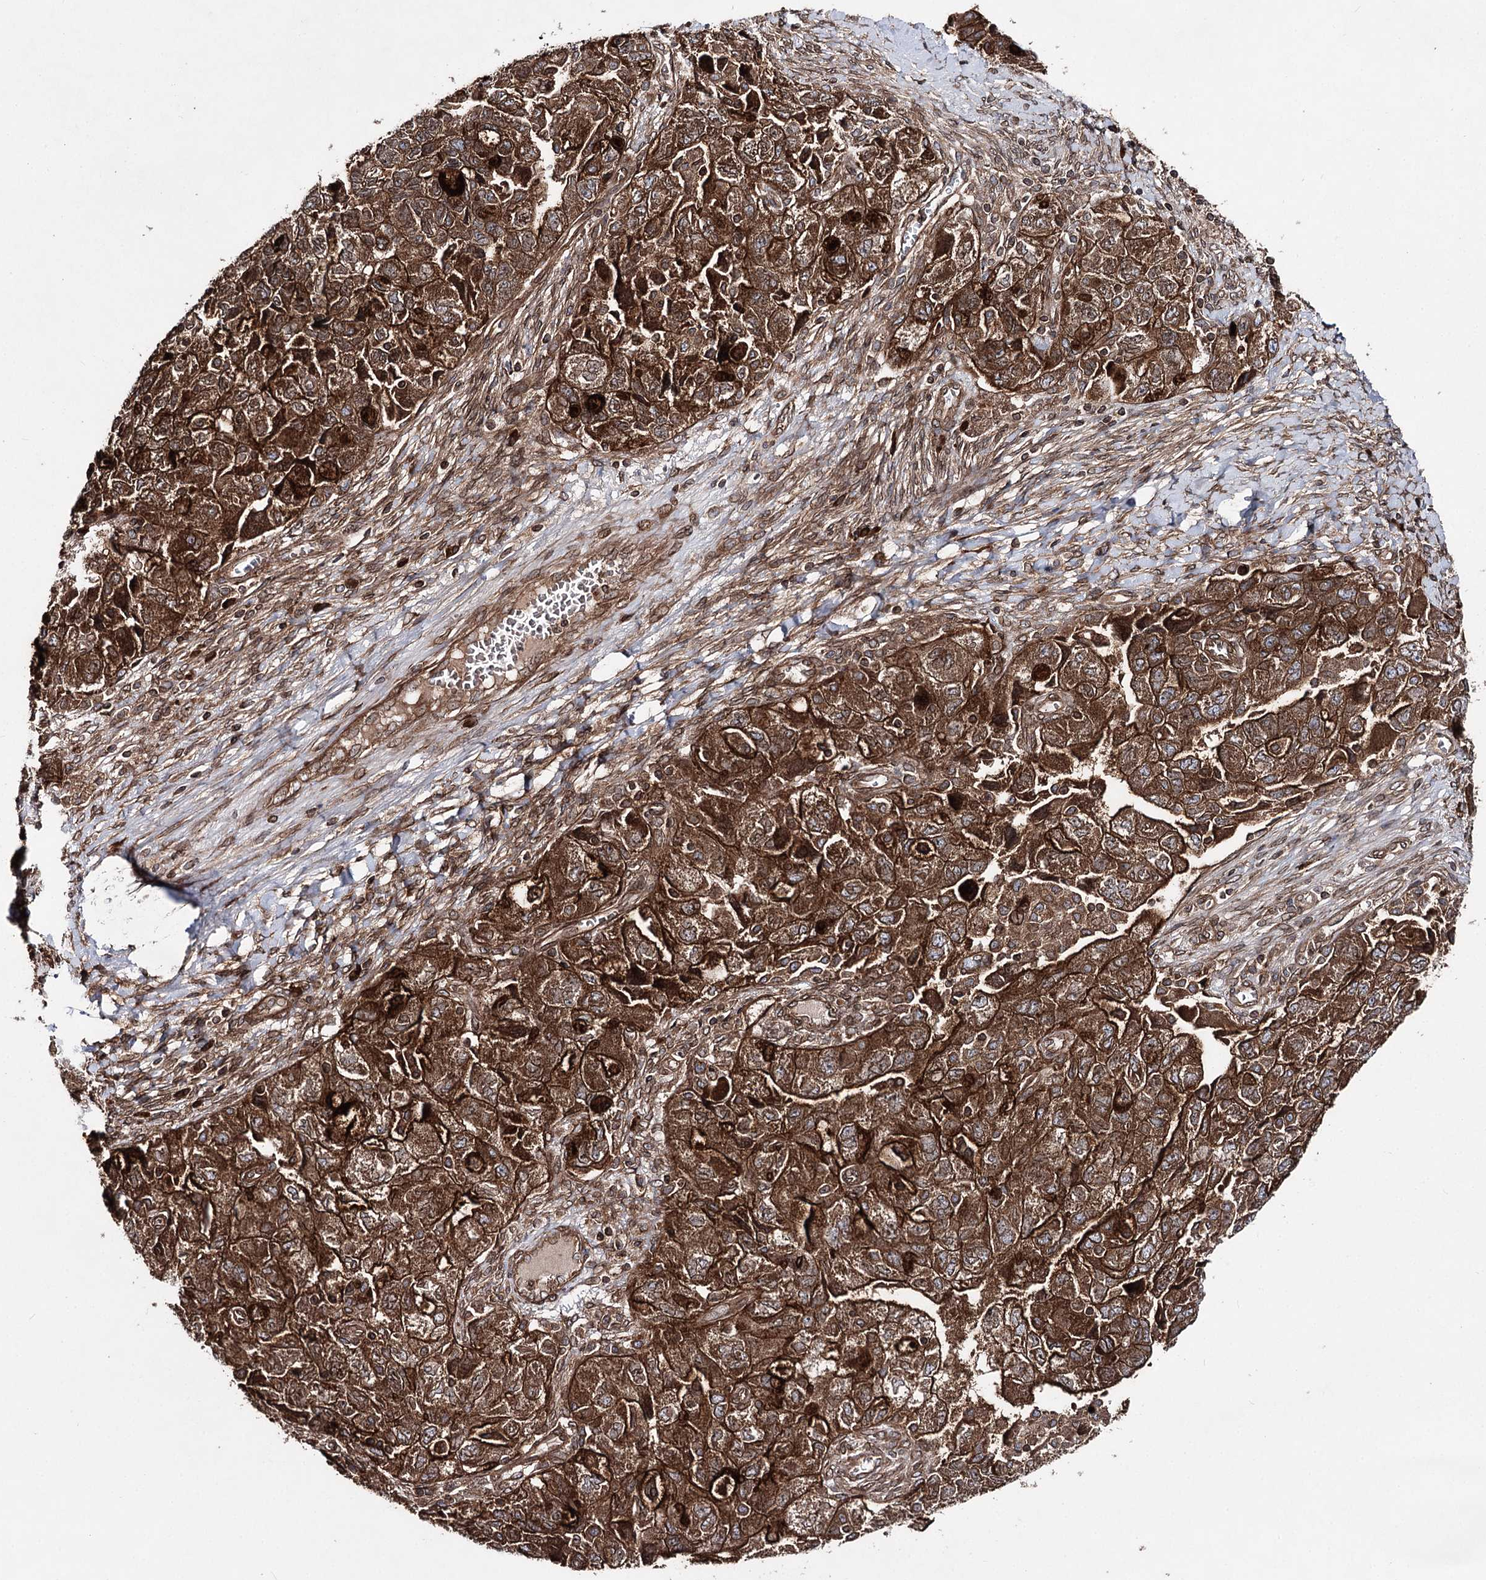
{"staining": {"intensity": "strong", "quantity": ">75%", "location": "cytoplasmic/membranous"}, "tissue": "ovarian cancer", "cell_type": "Tumor cells", "image_type": "cancer", "snomed": [{"axis": "morphology", "description": "Carcinoma, NOS"}, {"axis": "morphology", "description": "Cystadenocarcinoma, serous, NOS"}, {"axis": "topography", "description": "Ovary"}], "caption": "Immunohistochemistry of human ovarian cancer reveals high levels of strong cytoplasmic/membranous positivity in about >75% of tumor cells.", "gene": "FGFR1OP2", "patient": {"sex": "female", "age": 69}}